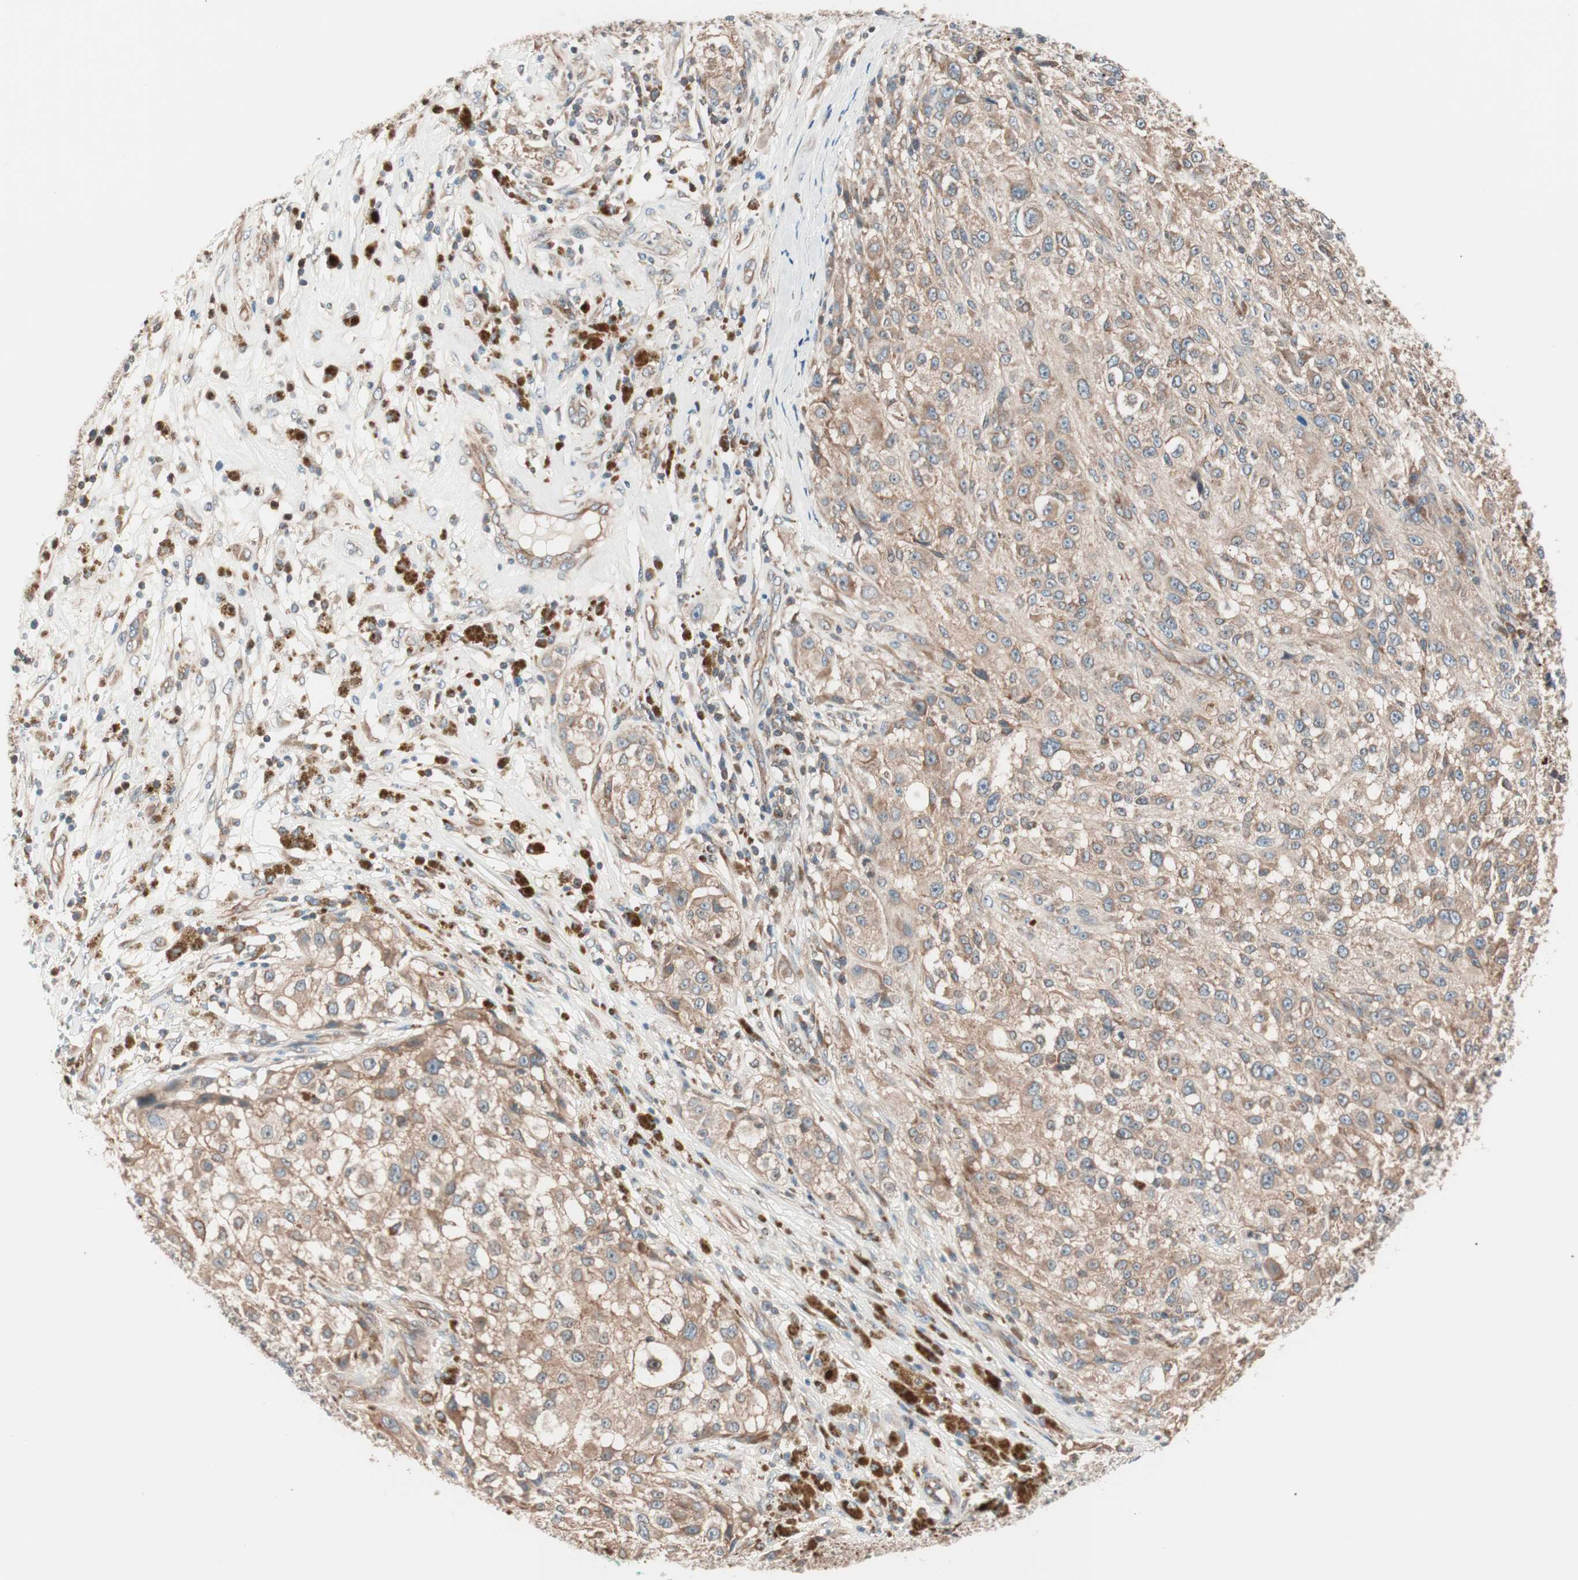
{"staining": {"intensity": "moderate", "quantity": ">75%", "location": "cytoplasmic/membranous"}, "tissue": "melanoma", "cell_type": "Tumor cells", "image_type": "cancer", "snomed": [{"axis": "morphology", "description": "Necrosis, NOS"}, {"axis": "morphology", "description": "Malignant melanoma, NOS"}, {"axis": "topography", "description": "Skin"}], "caption": "Tumor cells exhibit medium levels of moderate cytoplasmic/membranous expression in approximately >75% of cells in human malignant melanoma.", "gene": "TSG101", "patient": {"sex": "female", "age": 87}}